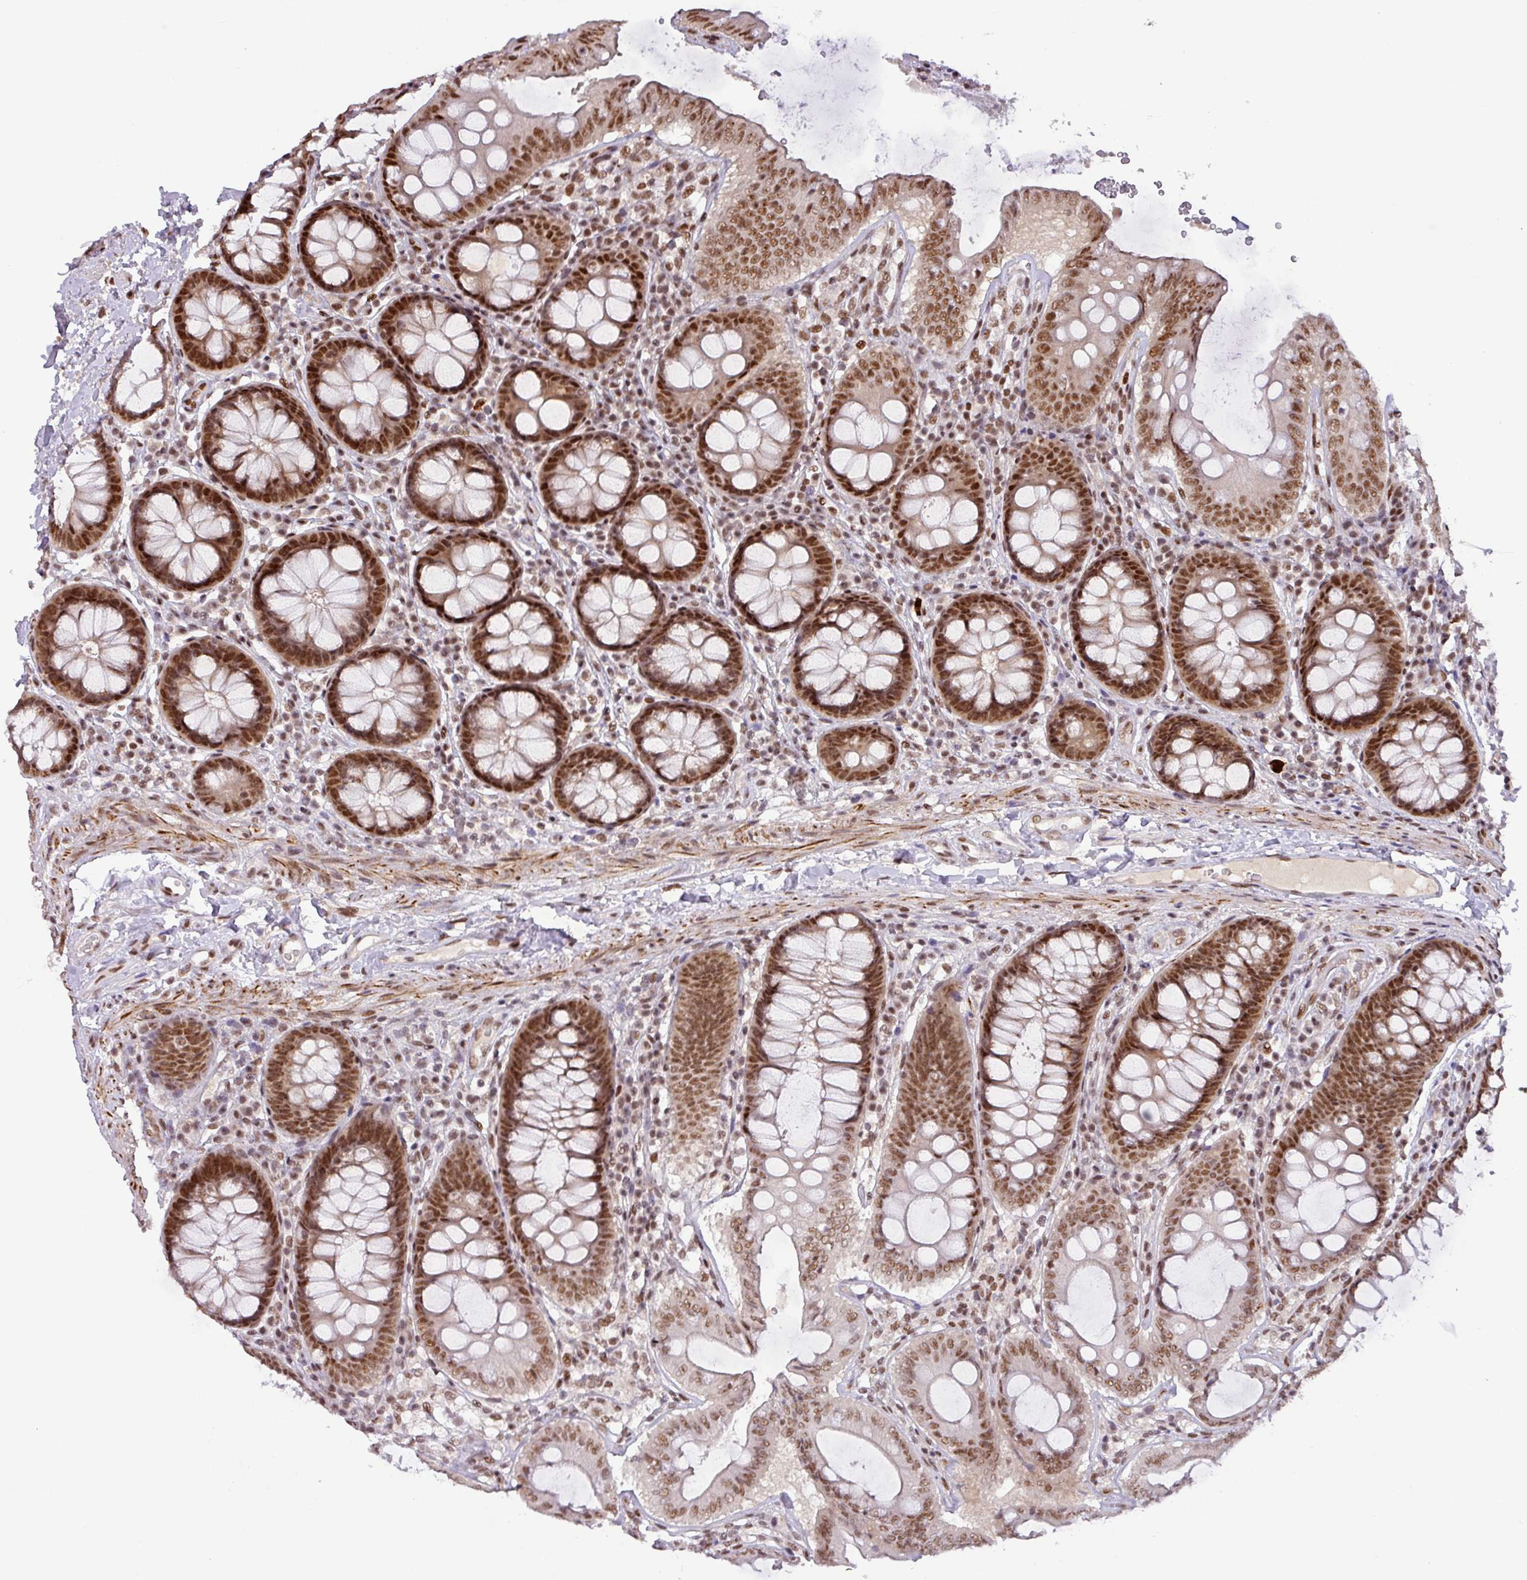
{"staining": {"intensity": "moderate", "quantity": ">75%", "location": "nuclear"}, "tissue": "colon", "cell_type": "Endothelial cells", "image_type": "normal", "snomed": [{"axis": "morphology", "description": "Normal tissue, NOS"}, {"axis": "topography", "description": "Colon"}], "caption": "About >75% of endothelial cells in benign colon exhibit moderate nuclear protein expression as visualized by brown immunohistochemical staining.", "gene": "SRSF2", "patient": {"sex": "male", "age": 84}}